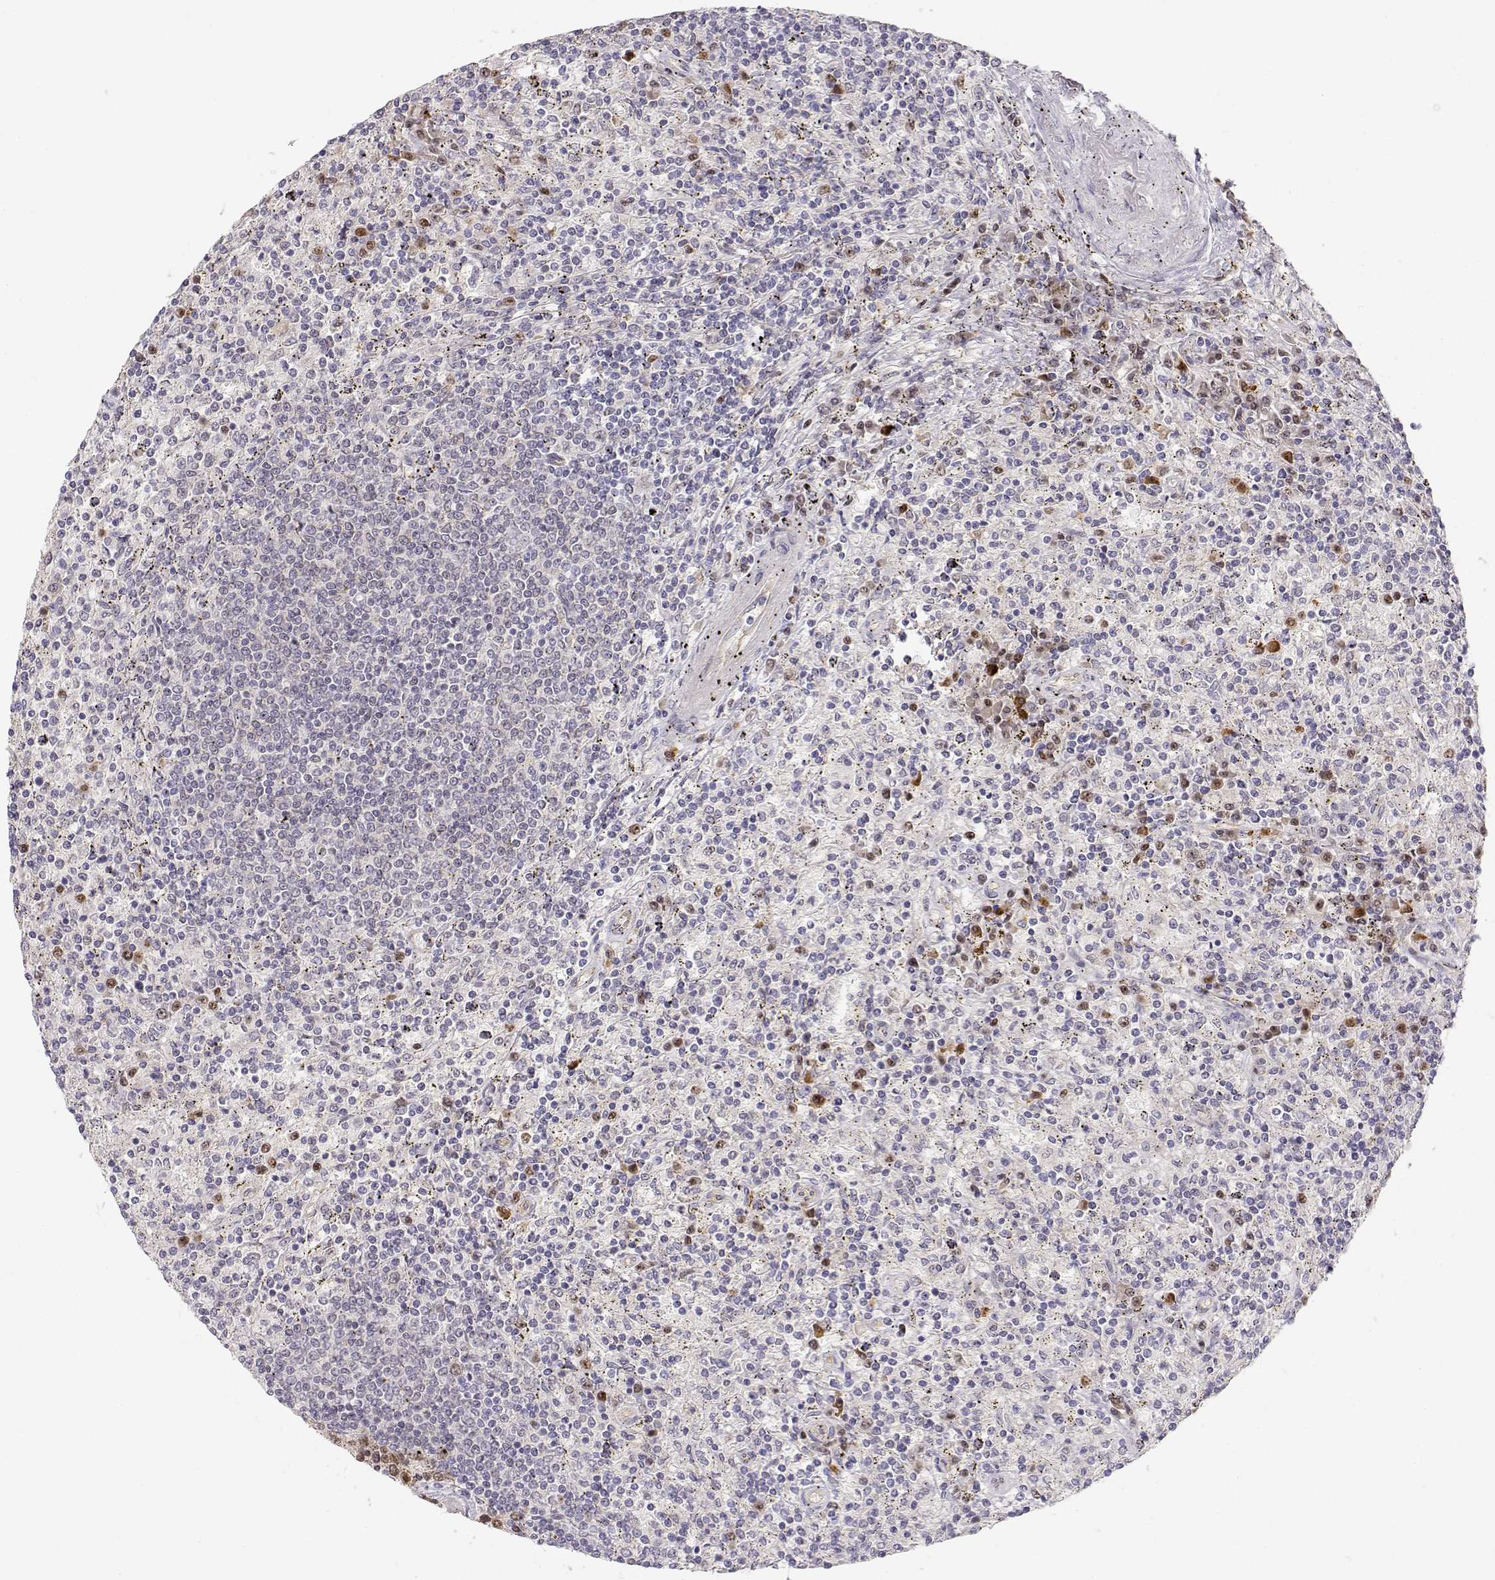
{"staining": {"intensity": "negative", "quantity": "none", "location": "none"}, "tissue": "lymphoma", "cell_type": "Tumor cells", "image_type": "cancer", "snomed": [{"axis": "morphology", "description": "Malignant lymphoma, non-Hodgkin's type, Low grade"}, {"axis": "topography", "description": "Spleen"}], "caption": "An immunohistochemistry (IHC) photomicrograph of lymphoma is shown. There is no staining in tumor cells of lymphoma.", "gene": "EAF2", "patient": {"sex": "male", "age": 62}}